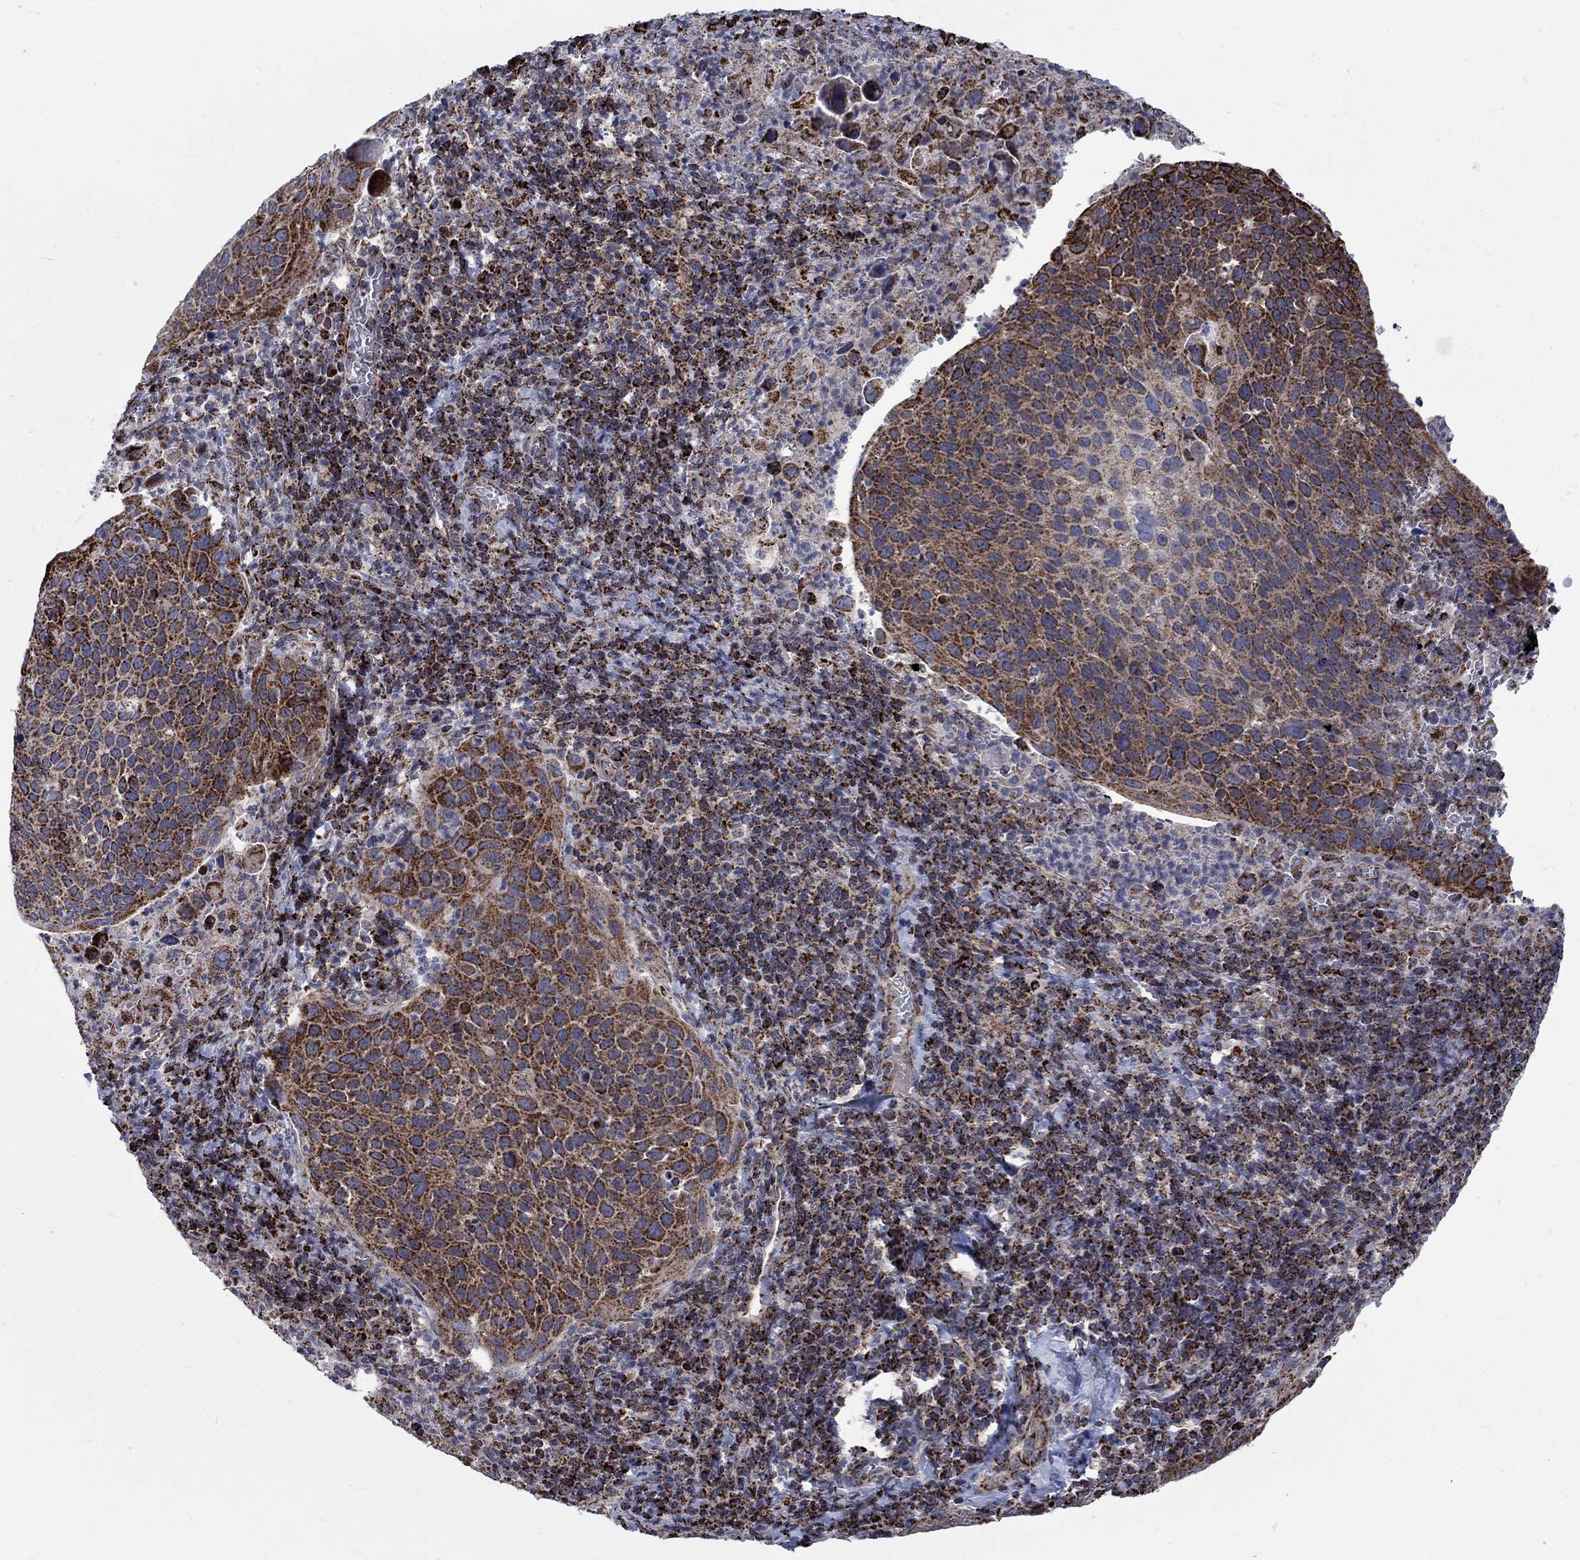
{"staining": {"intensity": "strong", "quantity": ">75%", "location": "cytoplasmic/membranous"}, "tissue": "cervical cancer", "cell_type": "Tumor cells", "image_type": "cancer", "snomed": [{"axis": "morphology", "description": "Squamous cell carcinoma, NOS"}, {"axis": "topography", "description": "Cervix"}], "caption": "This is a micrograph of IHC staining of squamous cell carcinoma (cervical), which shows strong expression in the cytoplasmic/membranous of tumor cells.", "gene": "MOAP1", "patient": {"sex": "female", "age": 54}}